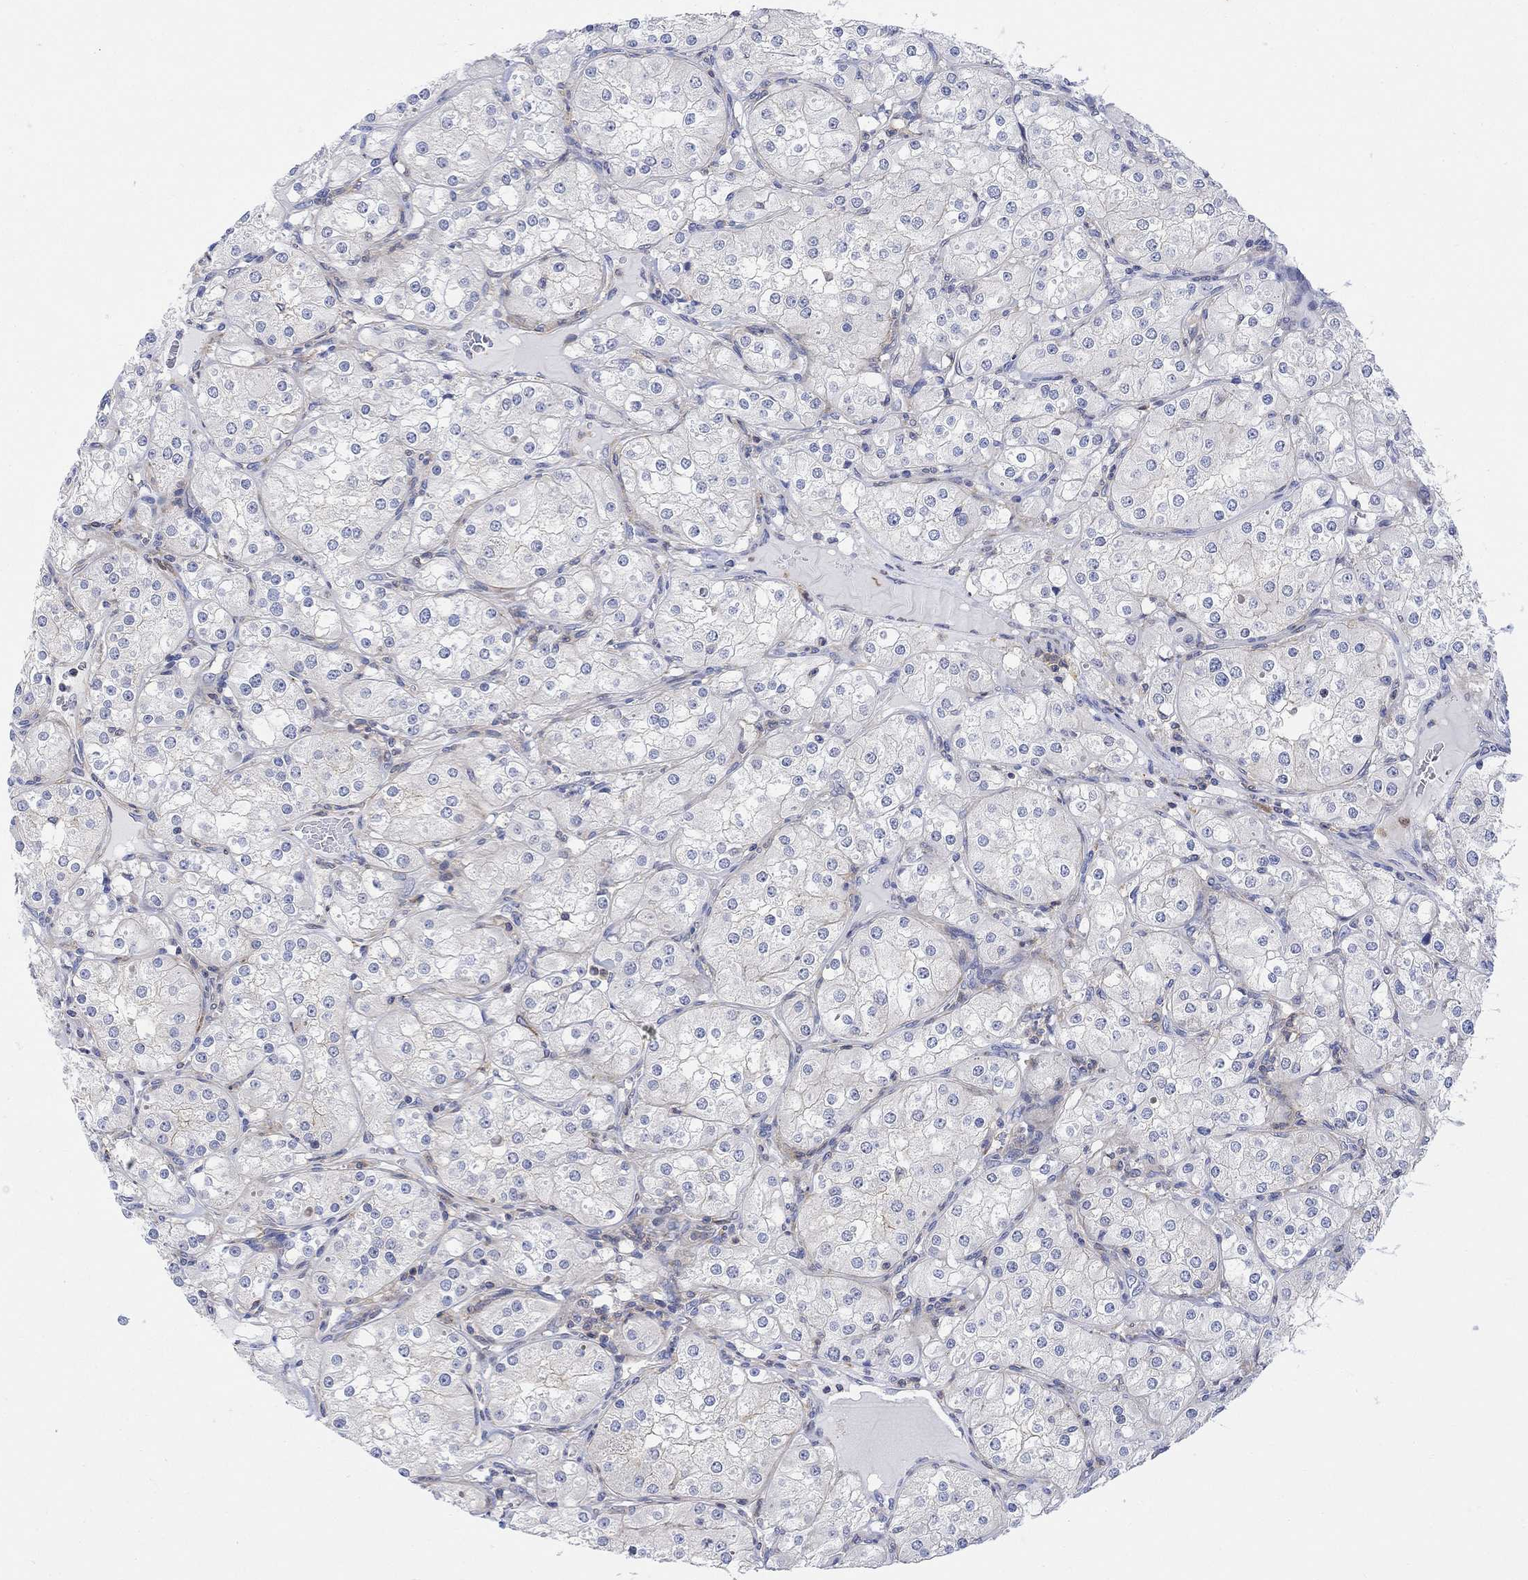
{"staining": {"intensity": "negative", "quantity": "none", "location": "none"}, "tissue": "renal cancer", "cell_type": "Tumor cells", "image_type": "cancer", "snomed": [{"axis": "morphology", "description": "Adenocarcinoma, NOS"}, {"axis": "topography", "description": "Kidney"}], "caption": "A micrograph of renal cancer (adenocarcinoma) stained for a protein shows no brown staining in tumor cells.", "gene": "ARSK", "patient": {"sex": "male", "age": 77}}